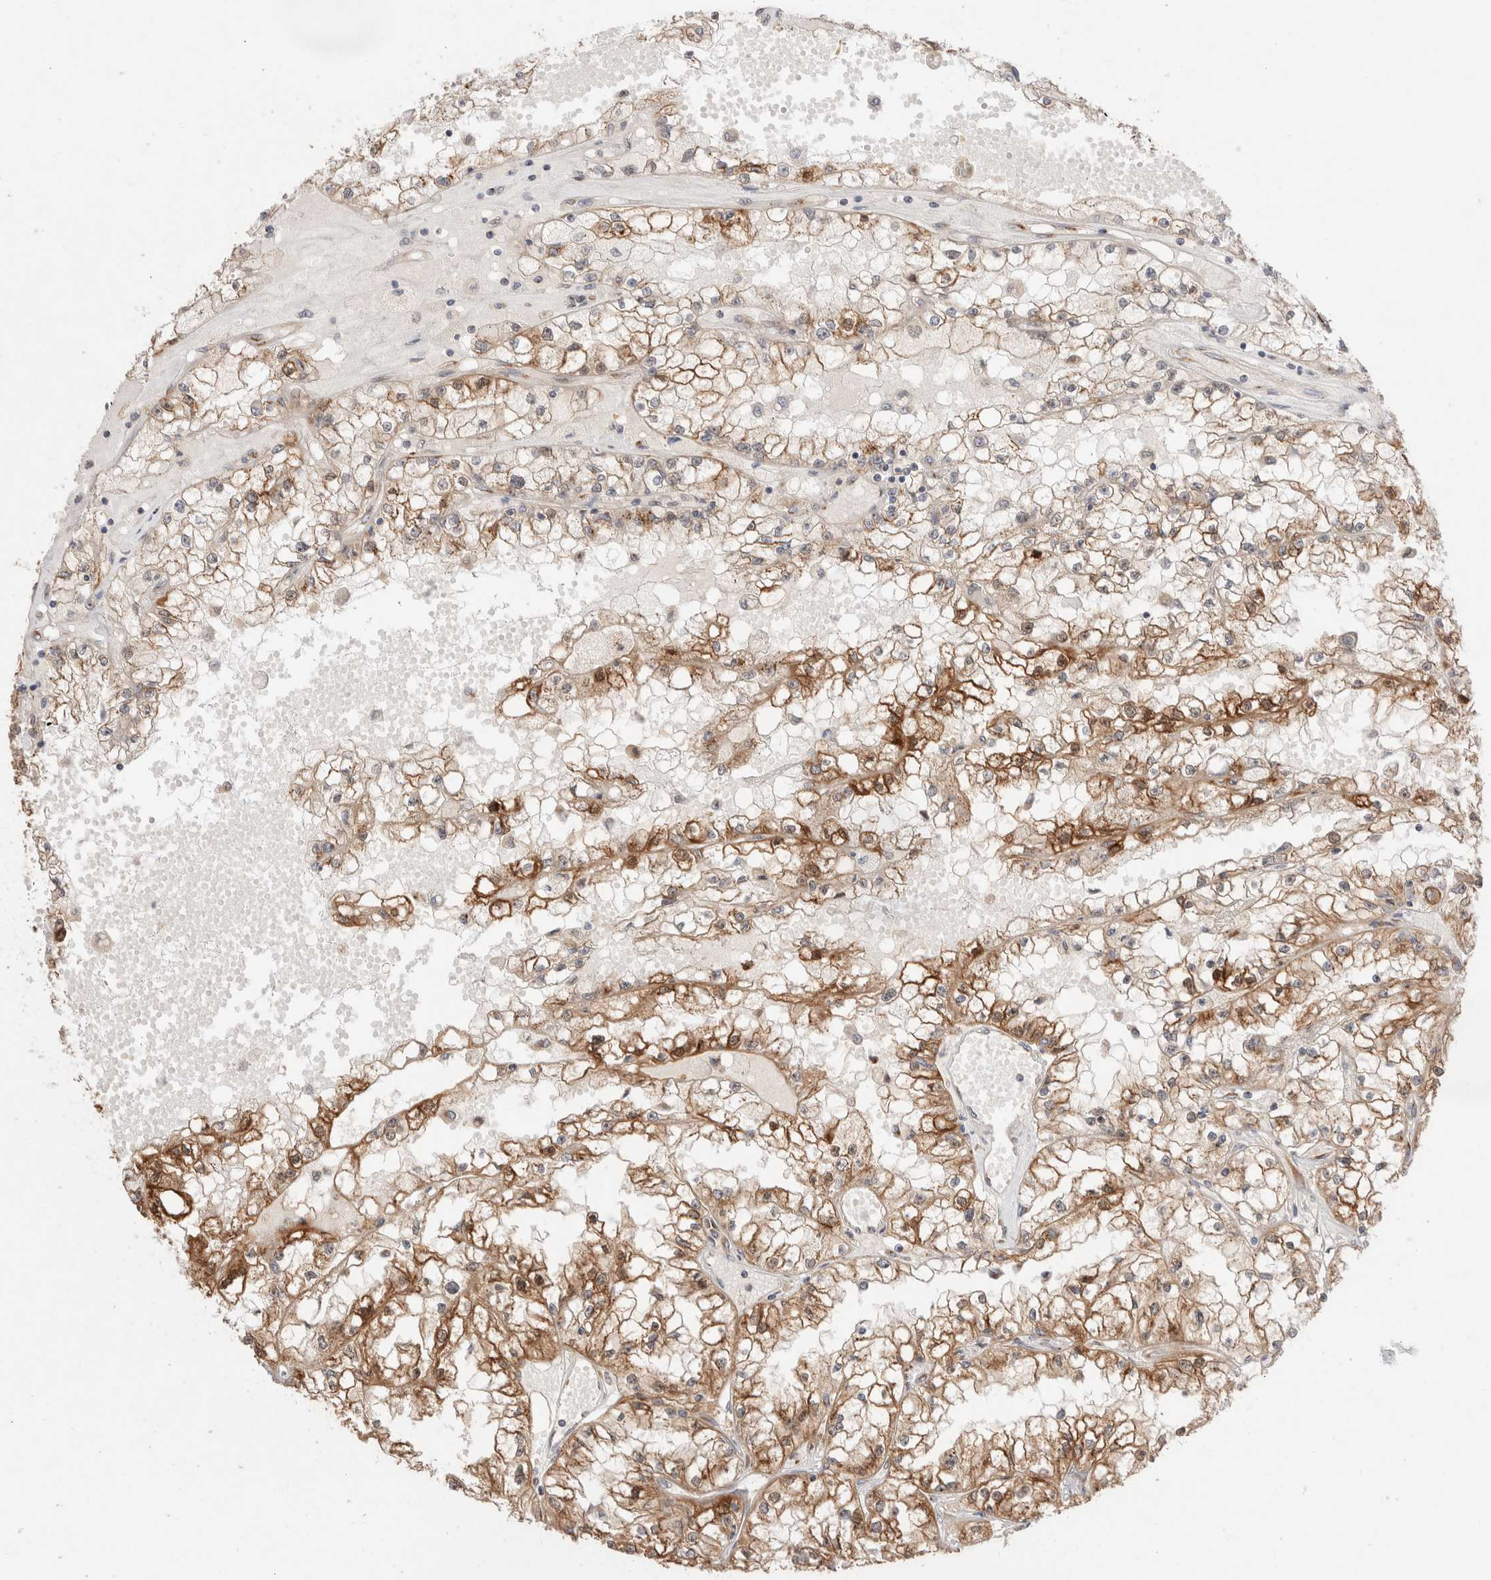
{"staining": {"intensity": "moderate", "quantity": ">75%", "location": "cytoplasmic/membranous"}, "tissue": "renal cancer", "cell_type": "Tumor cells", "image_type": "cancer", "snomed": [{"axis": "morphology", "description": "Adenocarcinoma, NOS"}, {"axis": "topography", "description": "Kidney"}], "caption": "Renal cancer tissue shows moderate cytoplasmic/membranous expression in approximately >75% of tumor cells", "gene": "LMAN2L", "patient": {"sex": "male", "age": 56}}